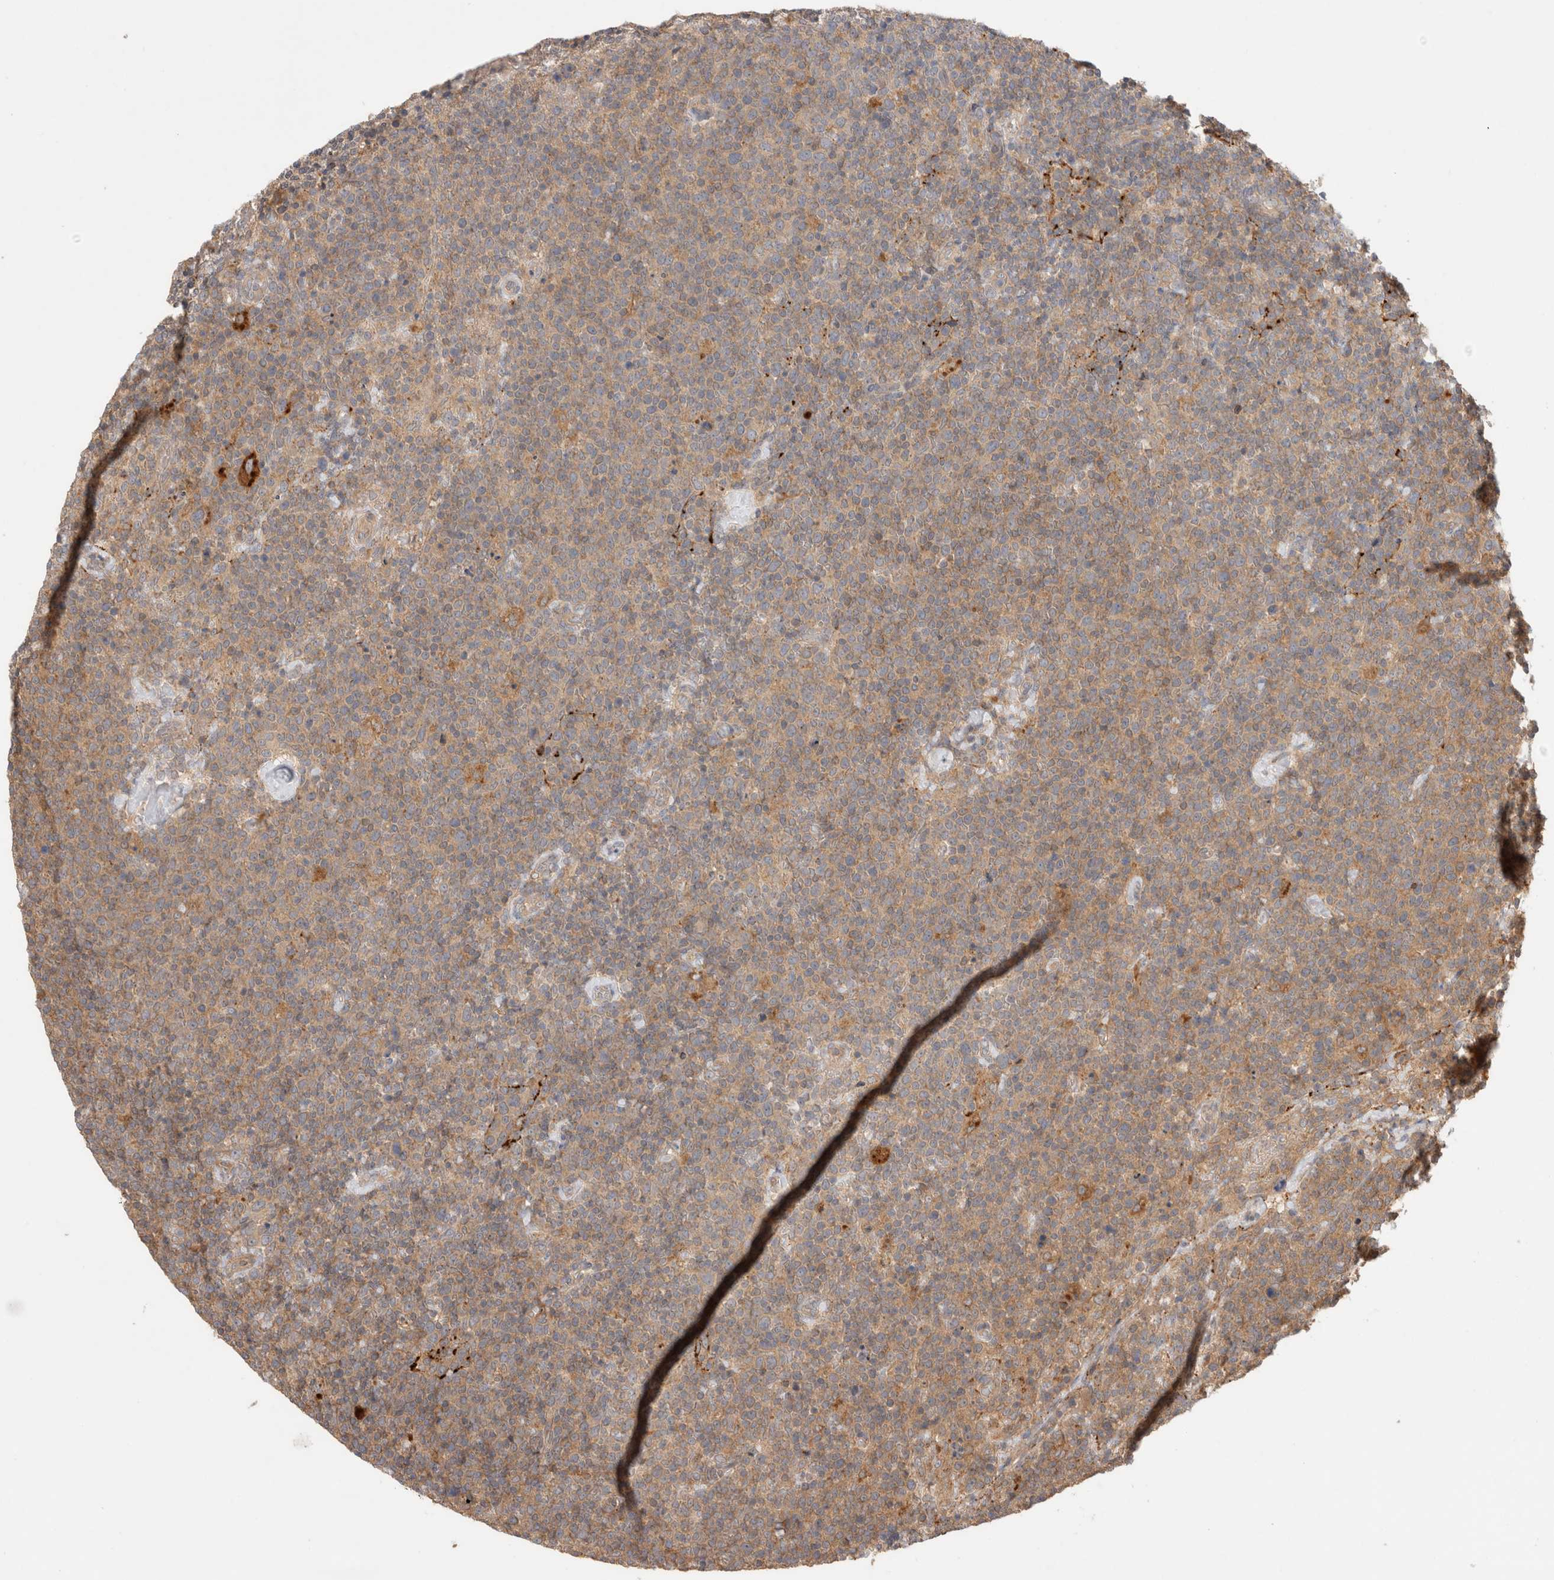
{"staining": {"intensity": "weak", "quantity": ">75%", "location": "cytoplasmic/membranous"}, "tissue": "lymphoma", "cell_type": "Tumor cells", "image_type": "cancer", "snomed": [{"axis": "morphology", "description": "Malignant lymphoma, non-Hodgkin's type, High grade"}, {"axis": "topography", "description": "Lymph node"}], "caption": "Lymphoma stained with DAB (3,3'-diaminobenzidine) immunohistochemistry exhibits low levels of weak cytoplasmic/membranous expression in approximately >75% of tumor cells. (DAB (3,3'-diaminobenzidine) IHC, brown staining for protein, blue staining for nuclei).", "gene": "VPS28", "patient": {"sex": "male", "age": 61}}